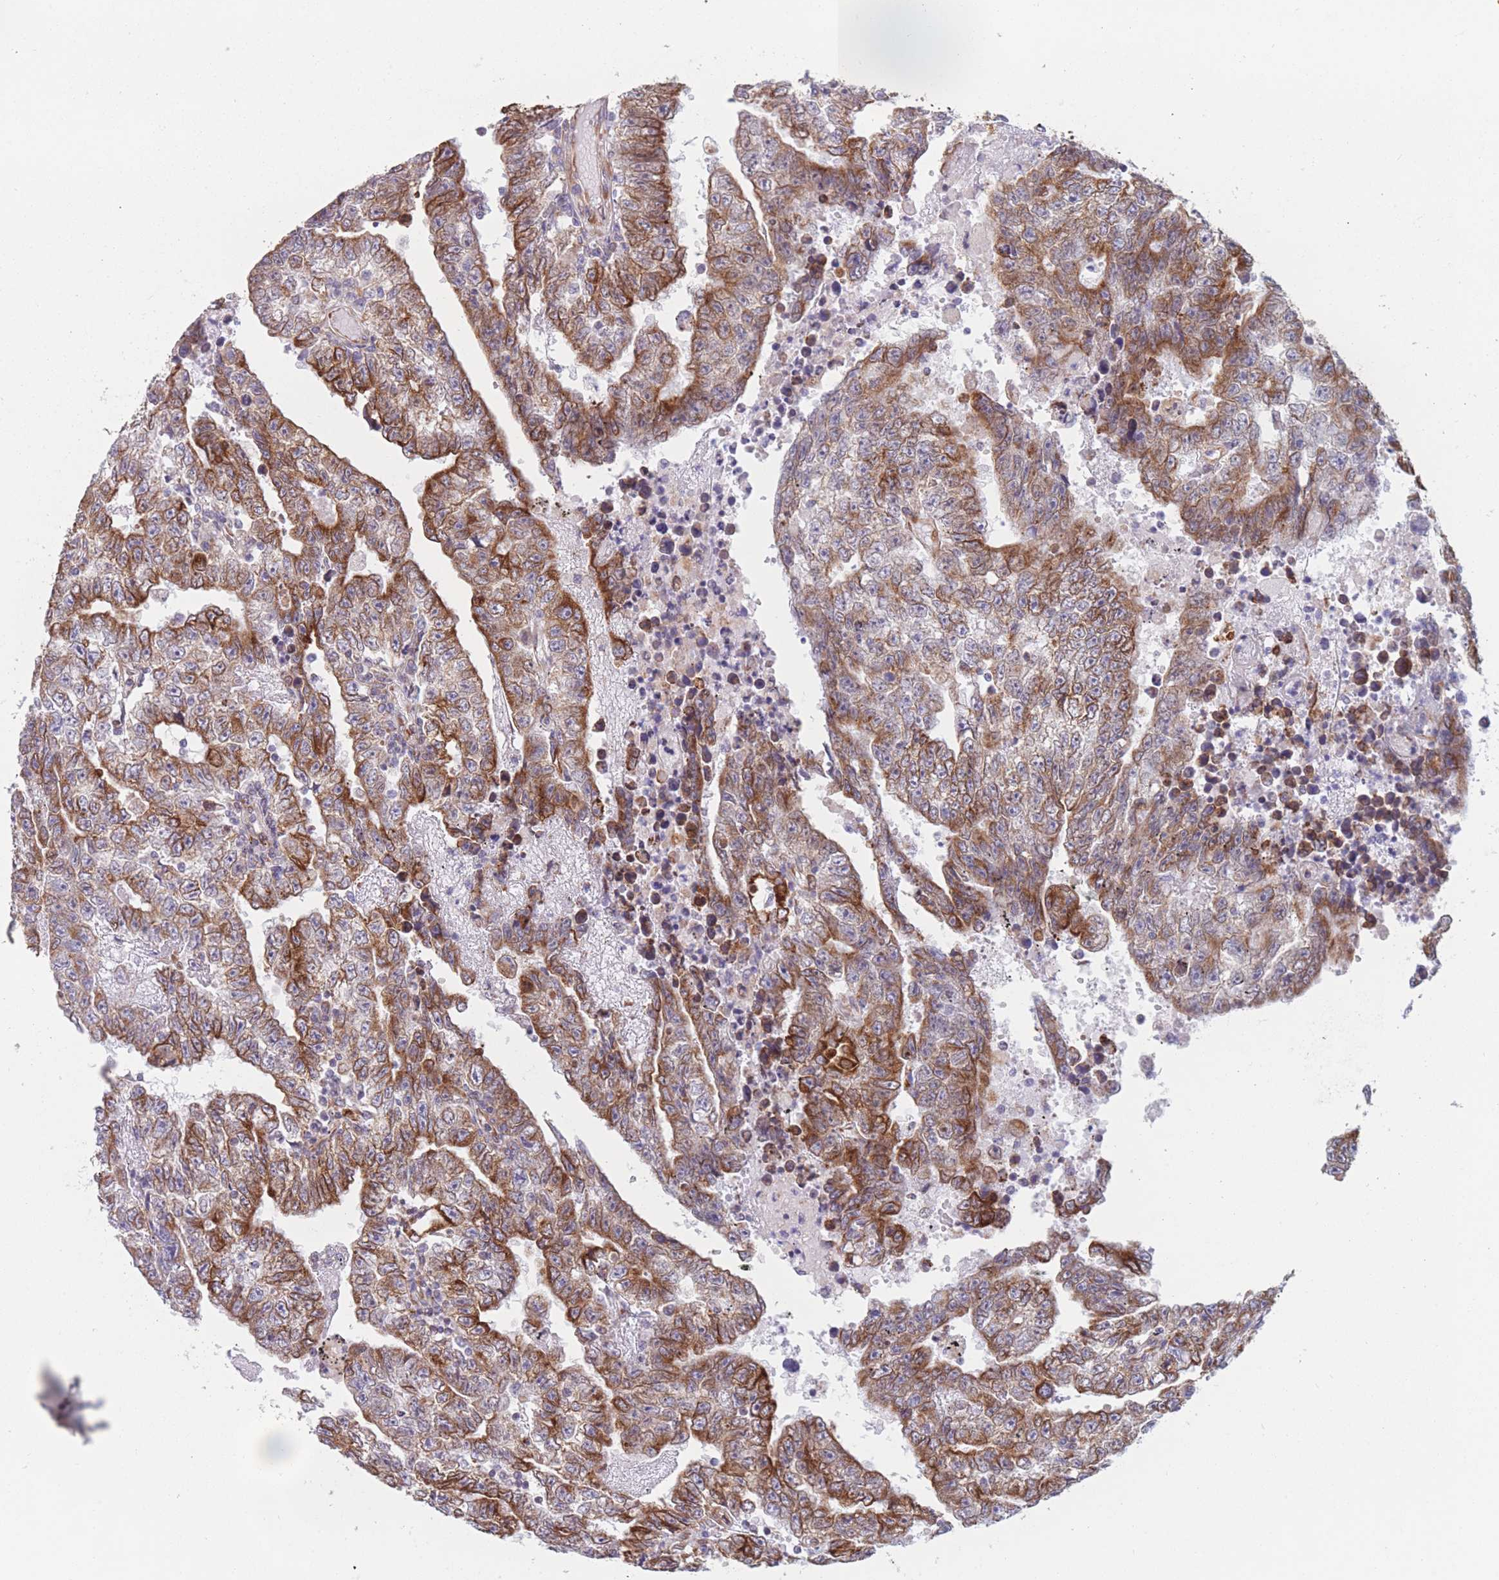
{"staining": {"intensity": "moderate", "quantity": ">75%", "location": "cytoplasmic/membranous"}, "tissue": "testis cancer", "cell_type": "Tumor cells", "image_type": "cancer", "snomed": [{"axis": "morphology", "description": "Carcinoma, Embryonal, NOS"}, {"axis": "topography", "description": "Testis"}], "caption": "The micrograph exhibits a brown stain indicating the presence of a protein in the cytoplasmic/membranous of tumor cells in testis cancer.", "gene": "AK9", "patient": {"sex": "male", "age": 25}}